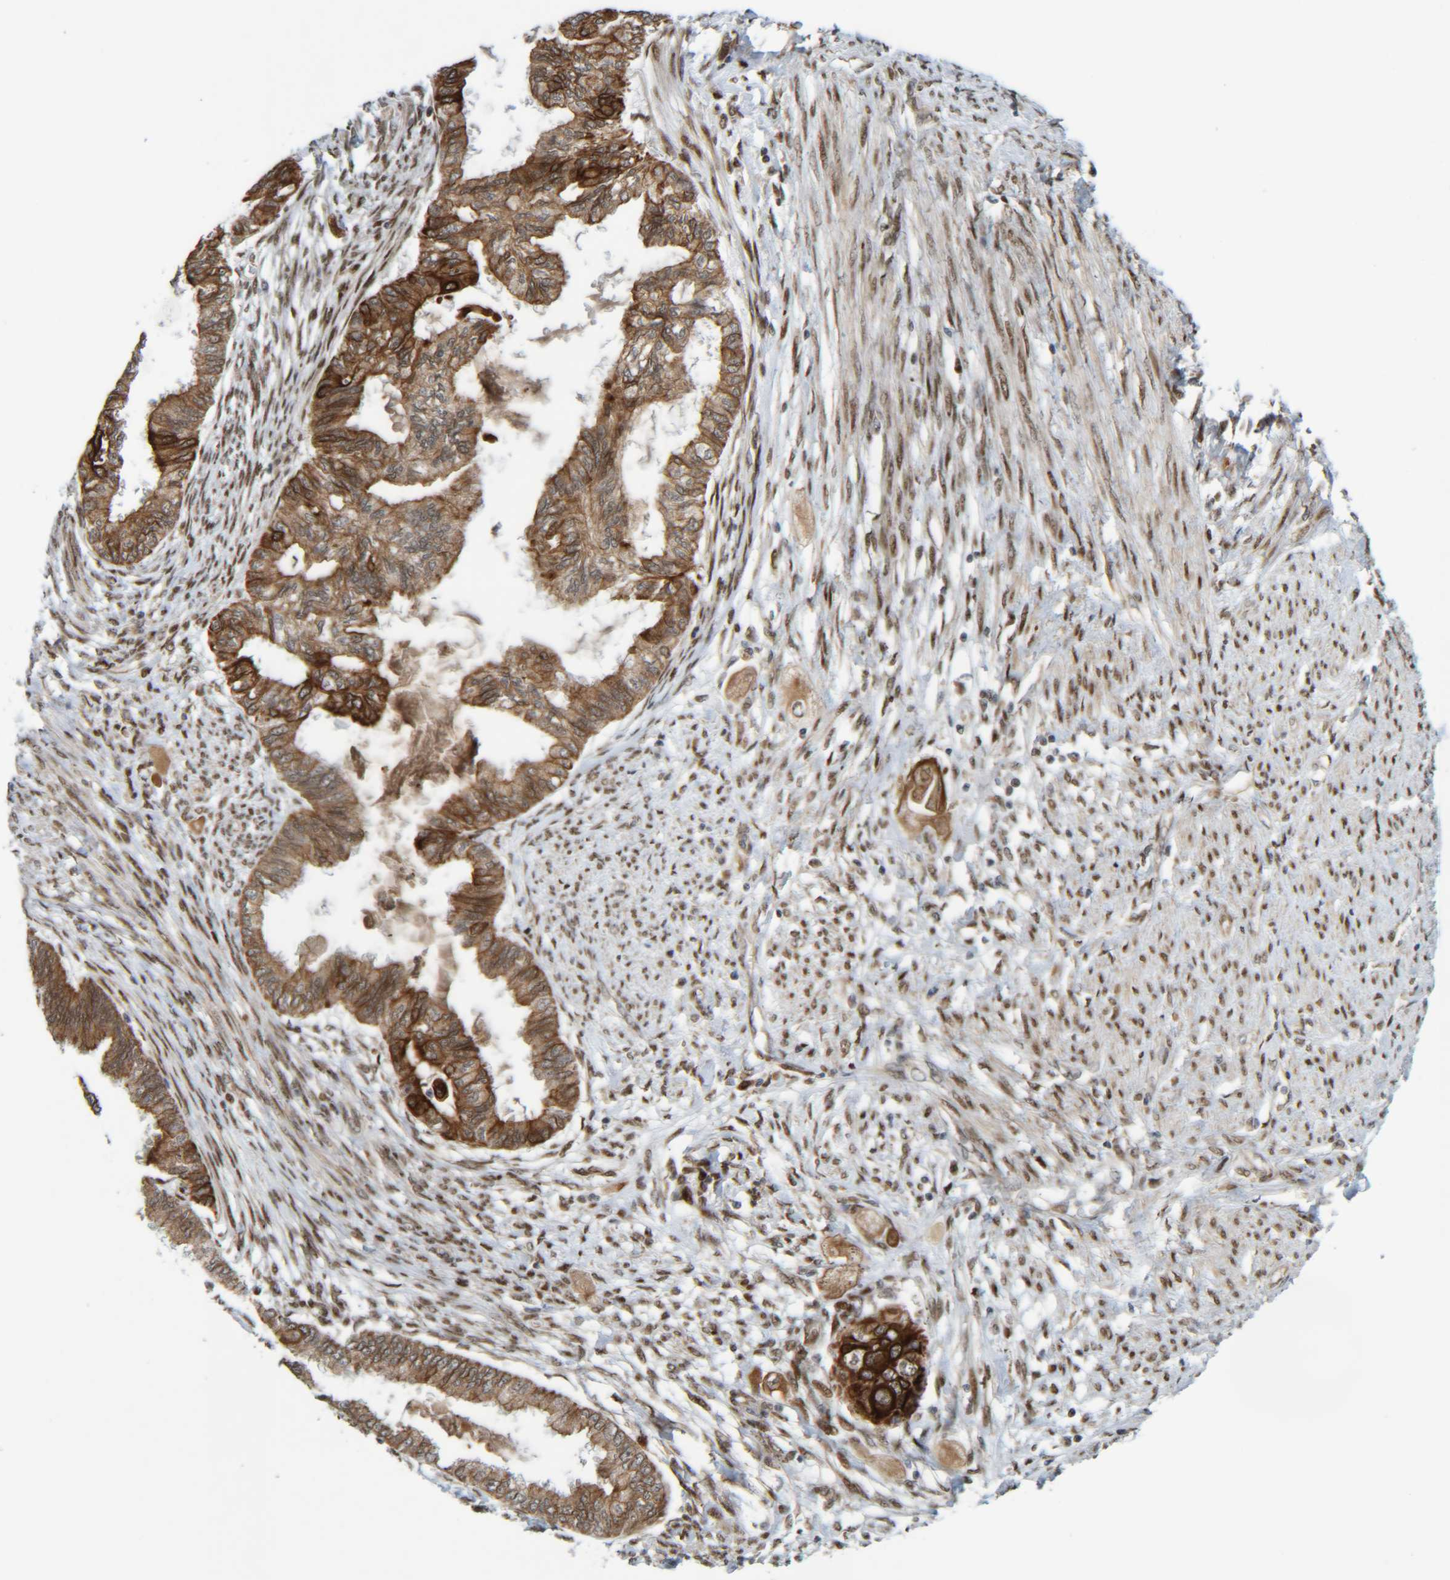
{"staining": {"intensity": "strong", "quantity": ">75%", "location": "cytoplasmic/membranous"}, "tissue": "cervical cancer", "cell_type": "Tumor cells", "image_type": "cancer", "snomed": [{"axis": "morphology", "description": "Normal tissue, NOS"}, {"axis": "morphology", "description": "Adenocarcinoma, NOS"}, {"axis": "topography", "description": "Cervix"}, {"axis": "topography", "description": "Endometrium"}], "caption": "IHC (DAB (3,3'-diaminobenzidine)) staining of human cervical cancer exhibits strong cytoplasmic/membranous protein positivity in approximately >75% of tumor cells. (DAB = brown stain, brightfield microscopy at high magnification).", "gene": "CCDC57", "patient": {"sex": "female", "age": 86}}